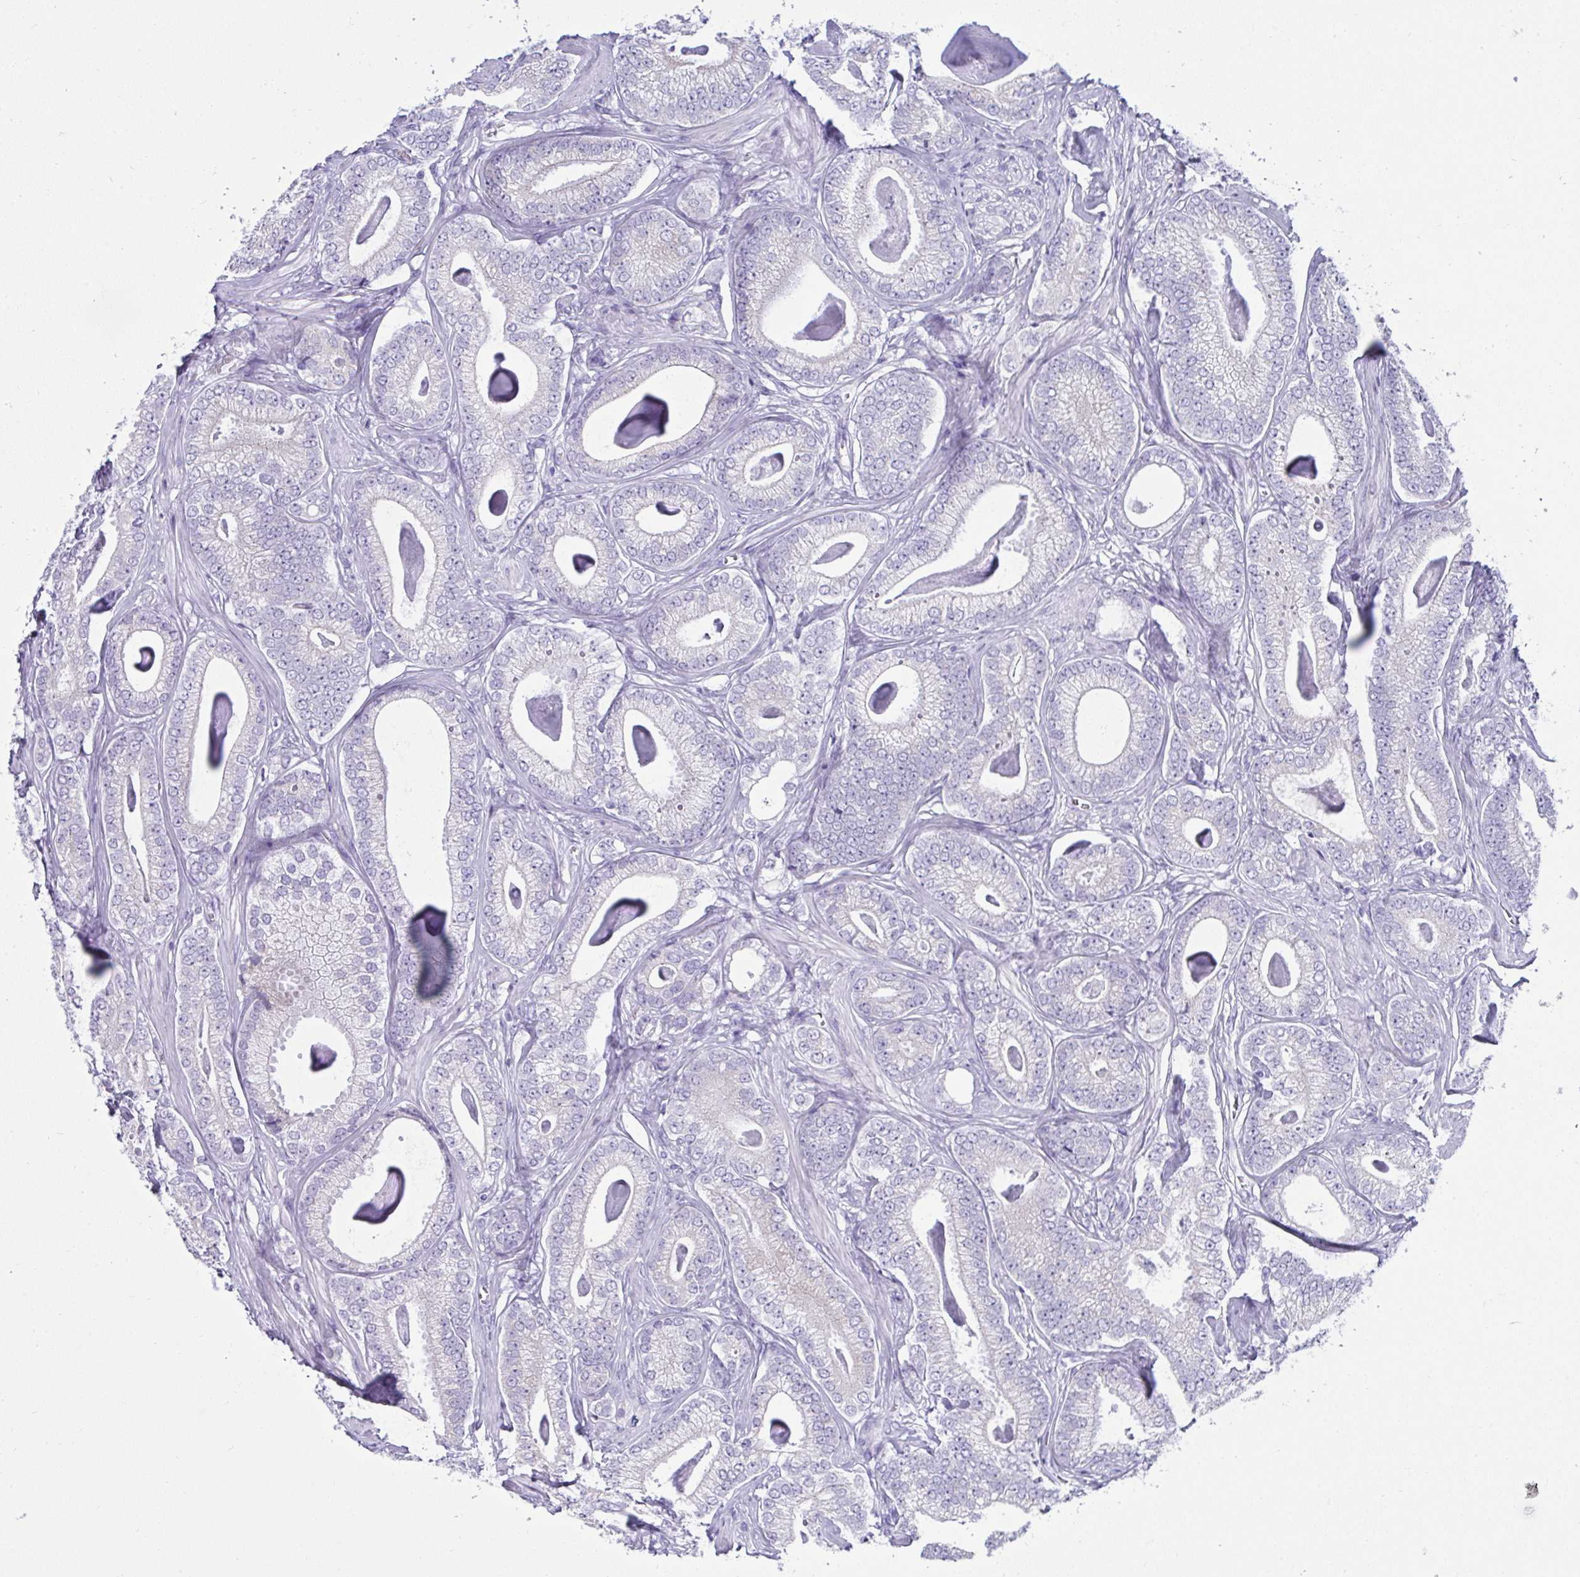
{"staining": {"intensity": "negative", "quantity": "none", "location": "none"}, "tissue": "prostate cancer", "cell_type": "Tumor cells", "image_type": "cancer", "snomed": [{"axis": "morphology", "description": "Adenocarcinoma, Low grade"}, {"axis": "topography", "description": "Prostate"}], "caption": "Human prostate cancer (low-grade adenocarcinoma) stained for a protein using immunohistochemistry reveals no staining in tumor cells.", "gene": "RNF183", "patient": {"sex": "male", "age": 63}}